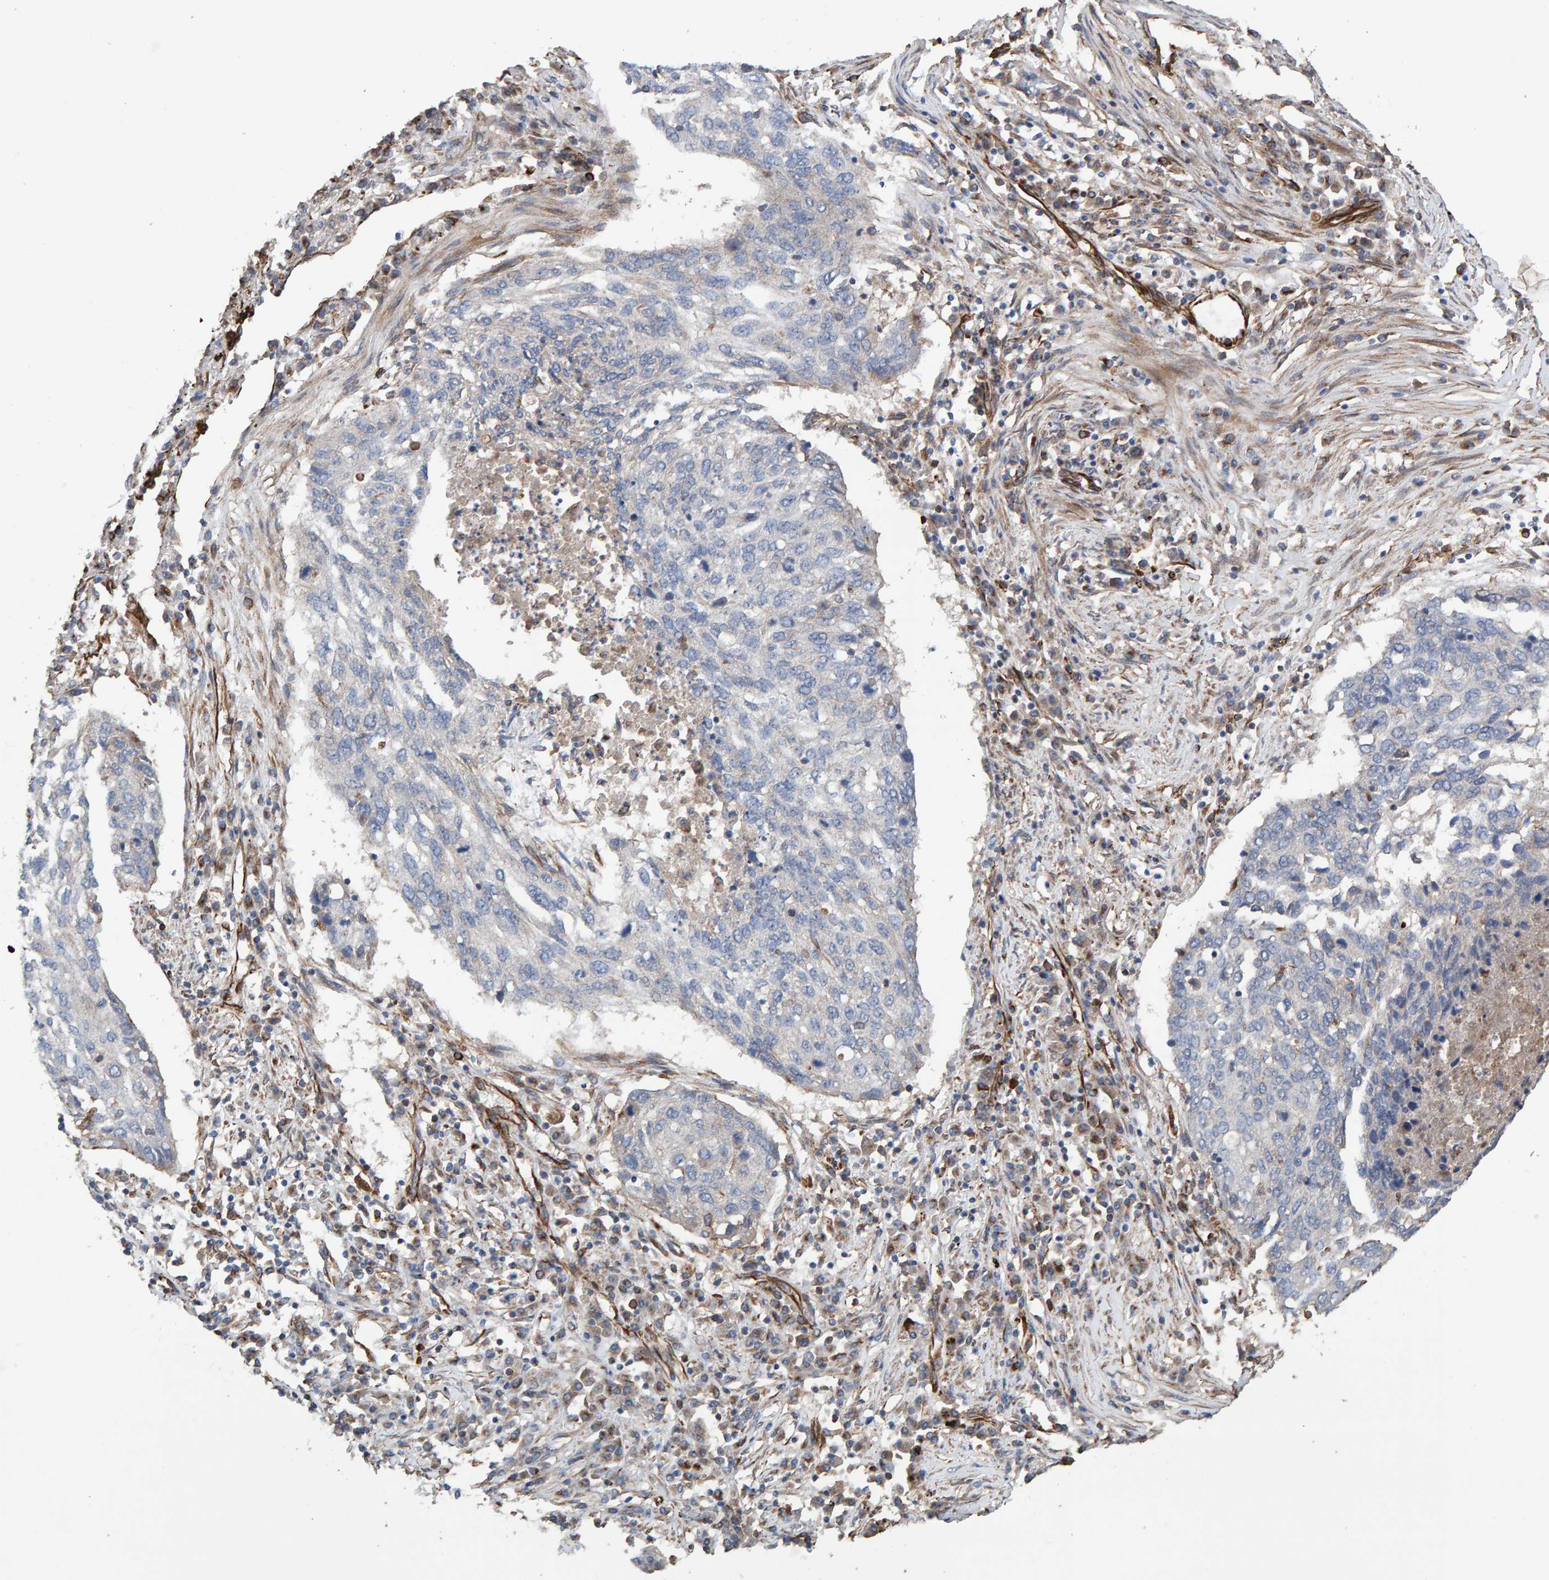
{"staining": {"intensity": "negative", "quantity": "none", "location": "none"}, "tissue": "lung cancer", "cell_type": "Tumor cells", "image_type": "cancer", "snomed": [{"axis": "morphology", "description": "Squamous cell carcinoma, NOS"}, {"axis": "topography", "description": "Lung"}], "caption": "Human lung cancer (squamous cell carcinoma) stained for a protein using immunohistochemistry reveals no expression in tumor cells.", "gene": "ZNF347", "patient": {"sex": "female", "age": 63}}